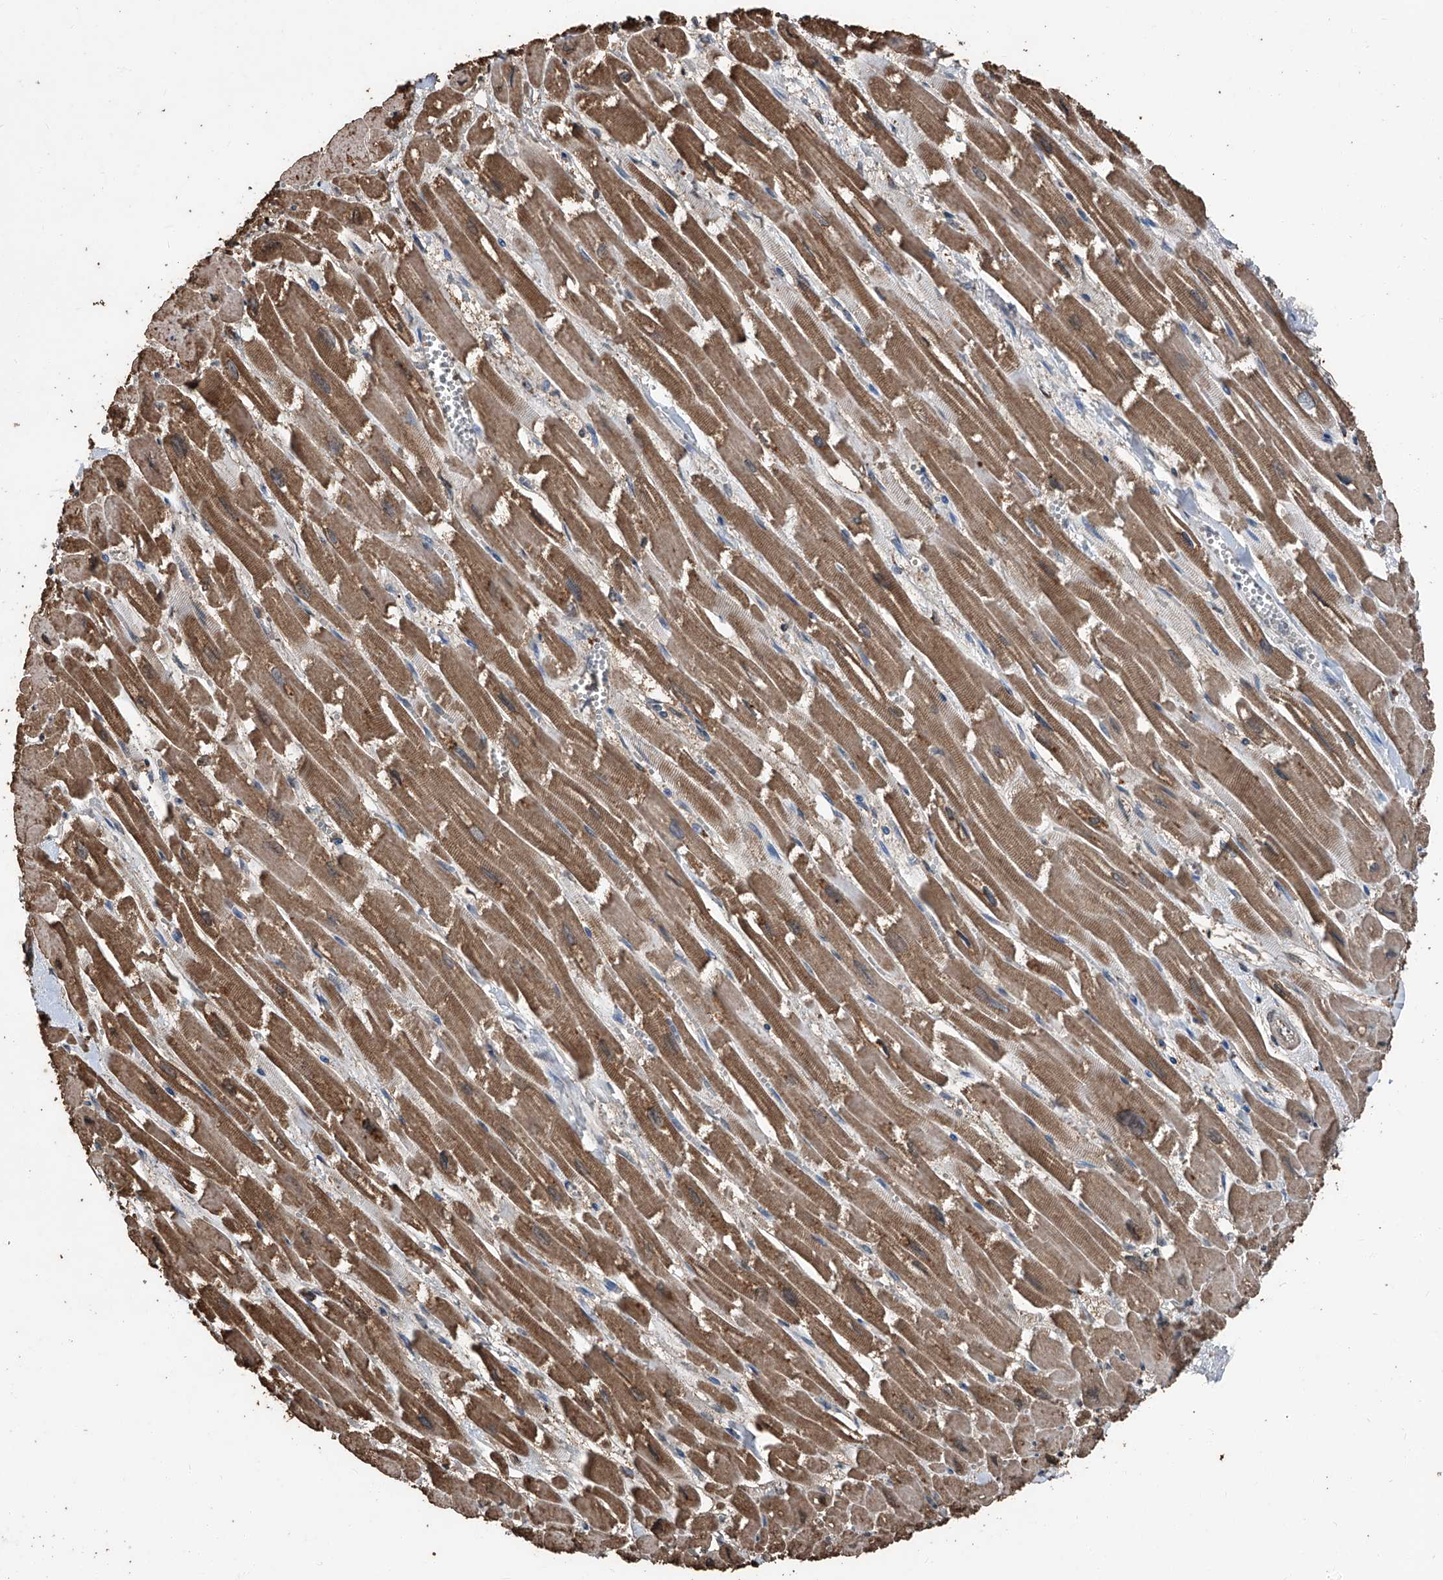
{"staining": {"intensity": "moderate", "quantity": ">75%", "location": "cytoplasmic/membranous"}, "tissue": "heart muscle", "cell_type": "Cardiomyocytes", "image_type": "normal", "snomed": [{"axis": "morphology", "description": "Normal tissue, NOS"}, {"axis": "topography", "description": "Heart"}], "caption": "Moderate cytoplasmic/membranous positivity for a protein is appreciated in about >75% of cardiomyocytes of unremarkable heart muscle using immunohistochemistry.", "gene": "STARD7", "patient": {"sex": "male", "age": 54}}